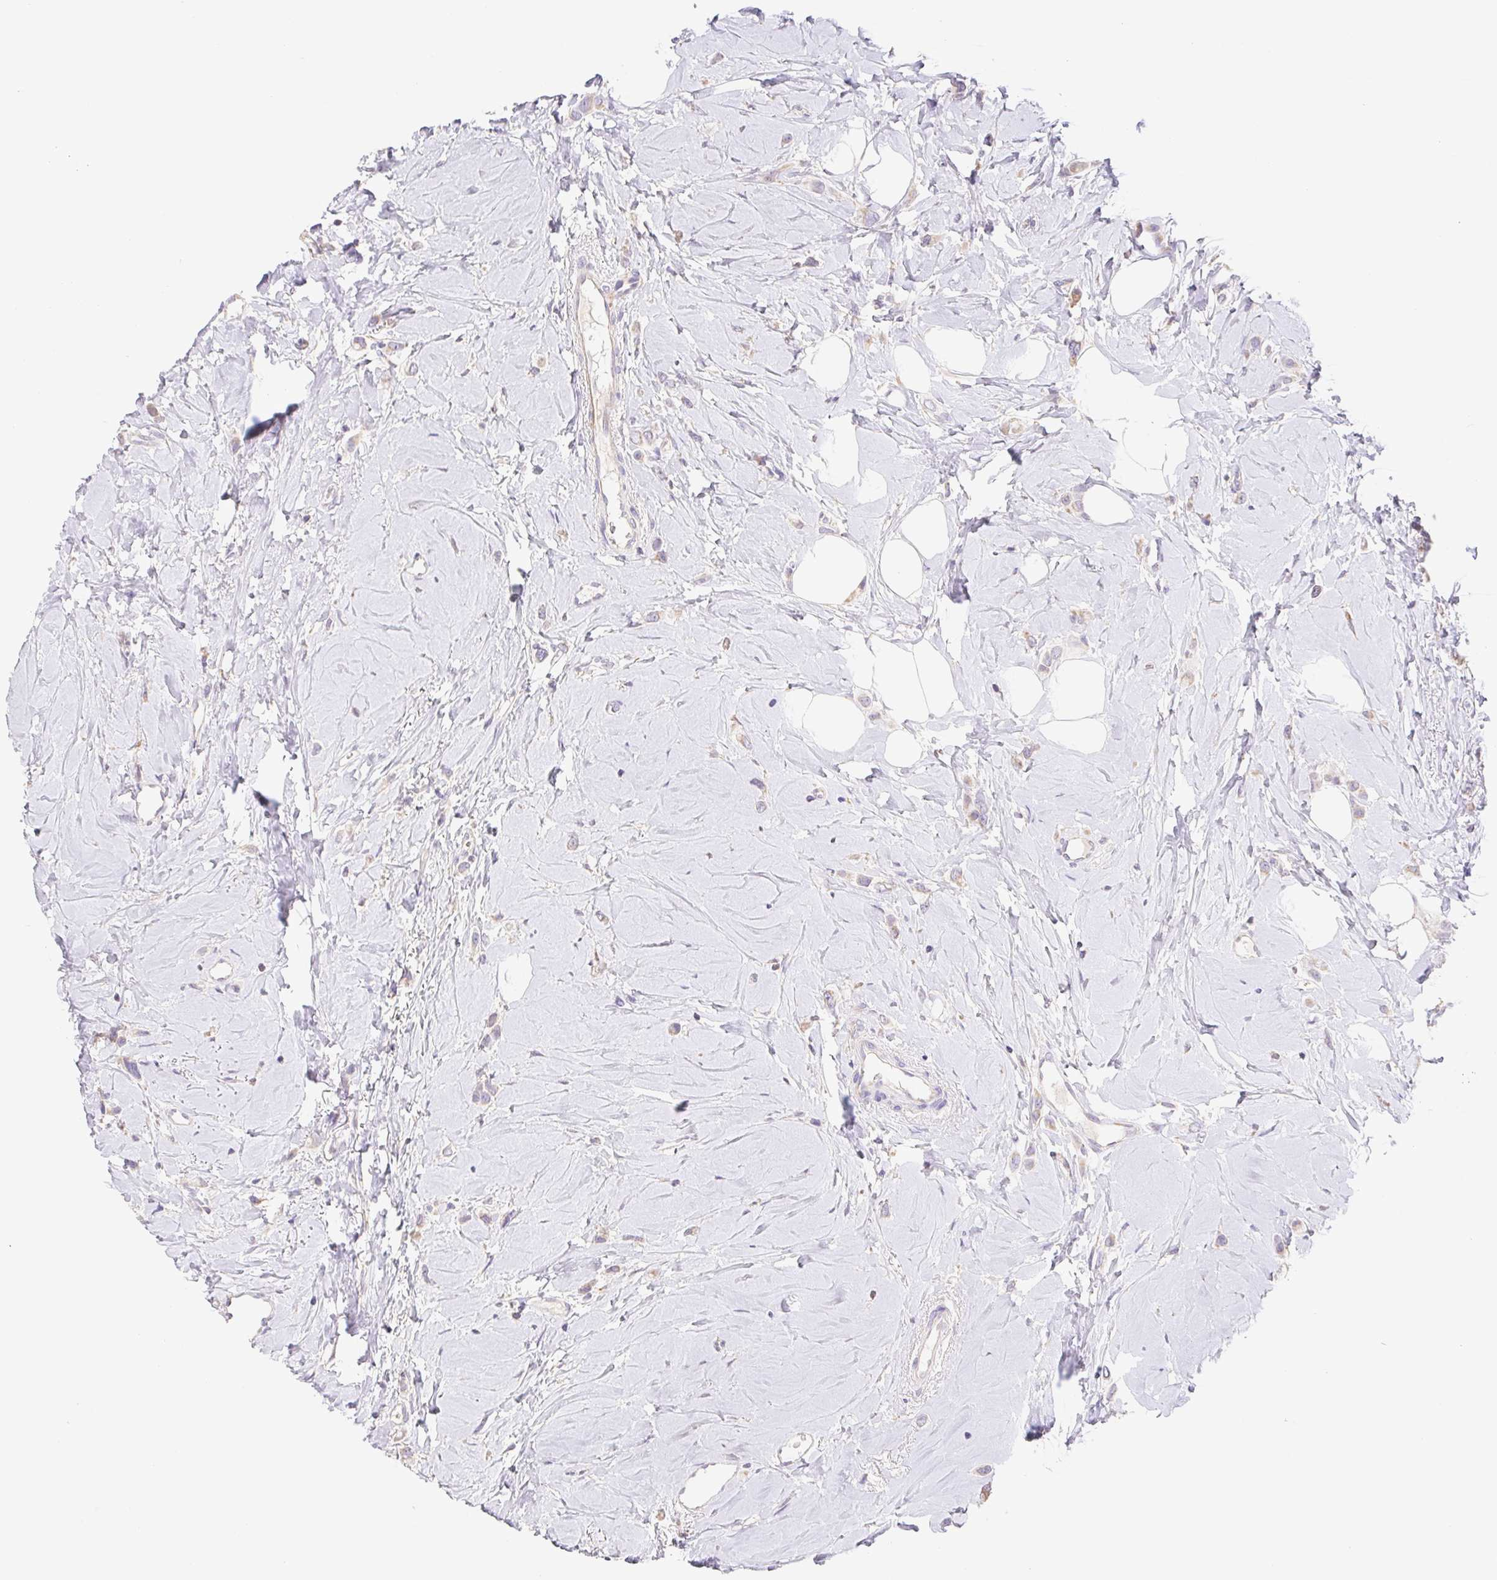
{"staining": {"intensity": "weak", "quantity": "25%-75%", "location": "cytoplasmic/membranous"}, "tissue": "breast cancer", "cell_type": "Tumor cells", "image_type": "cancer", "snomed": [{"axis": "morphology", "description": "Lobular carcinoma"}, {"axis": "topography", "description": "Breast"}], "caption": "Lobular carcinoma (breast) was stained to show a protein in brown. There is low levels of weak cytoplasmic/membranous staining in about 25%-75% of tumor cells.", "gene": "FKBP6", "patient": {"sex": "female", "age": 66}}